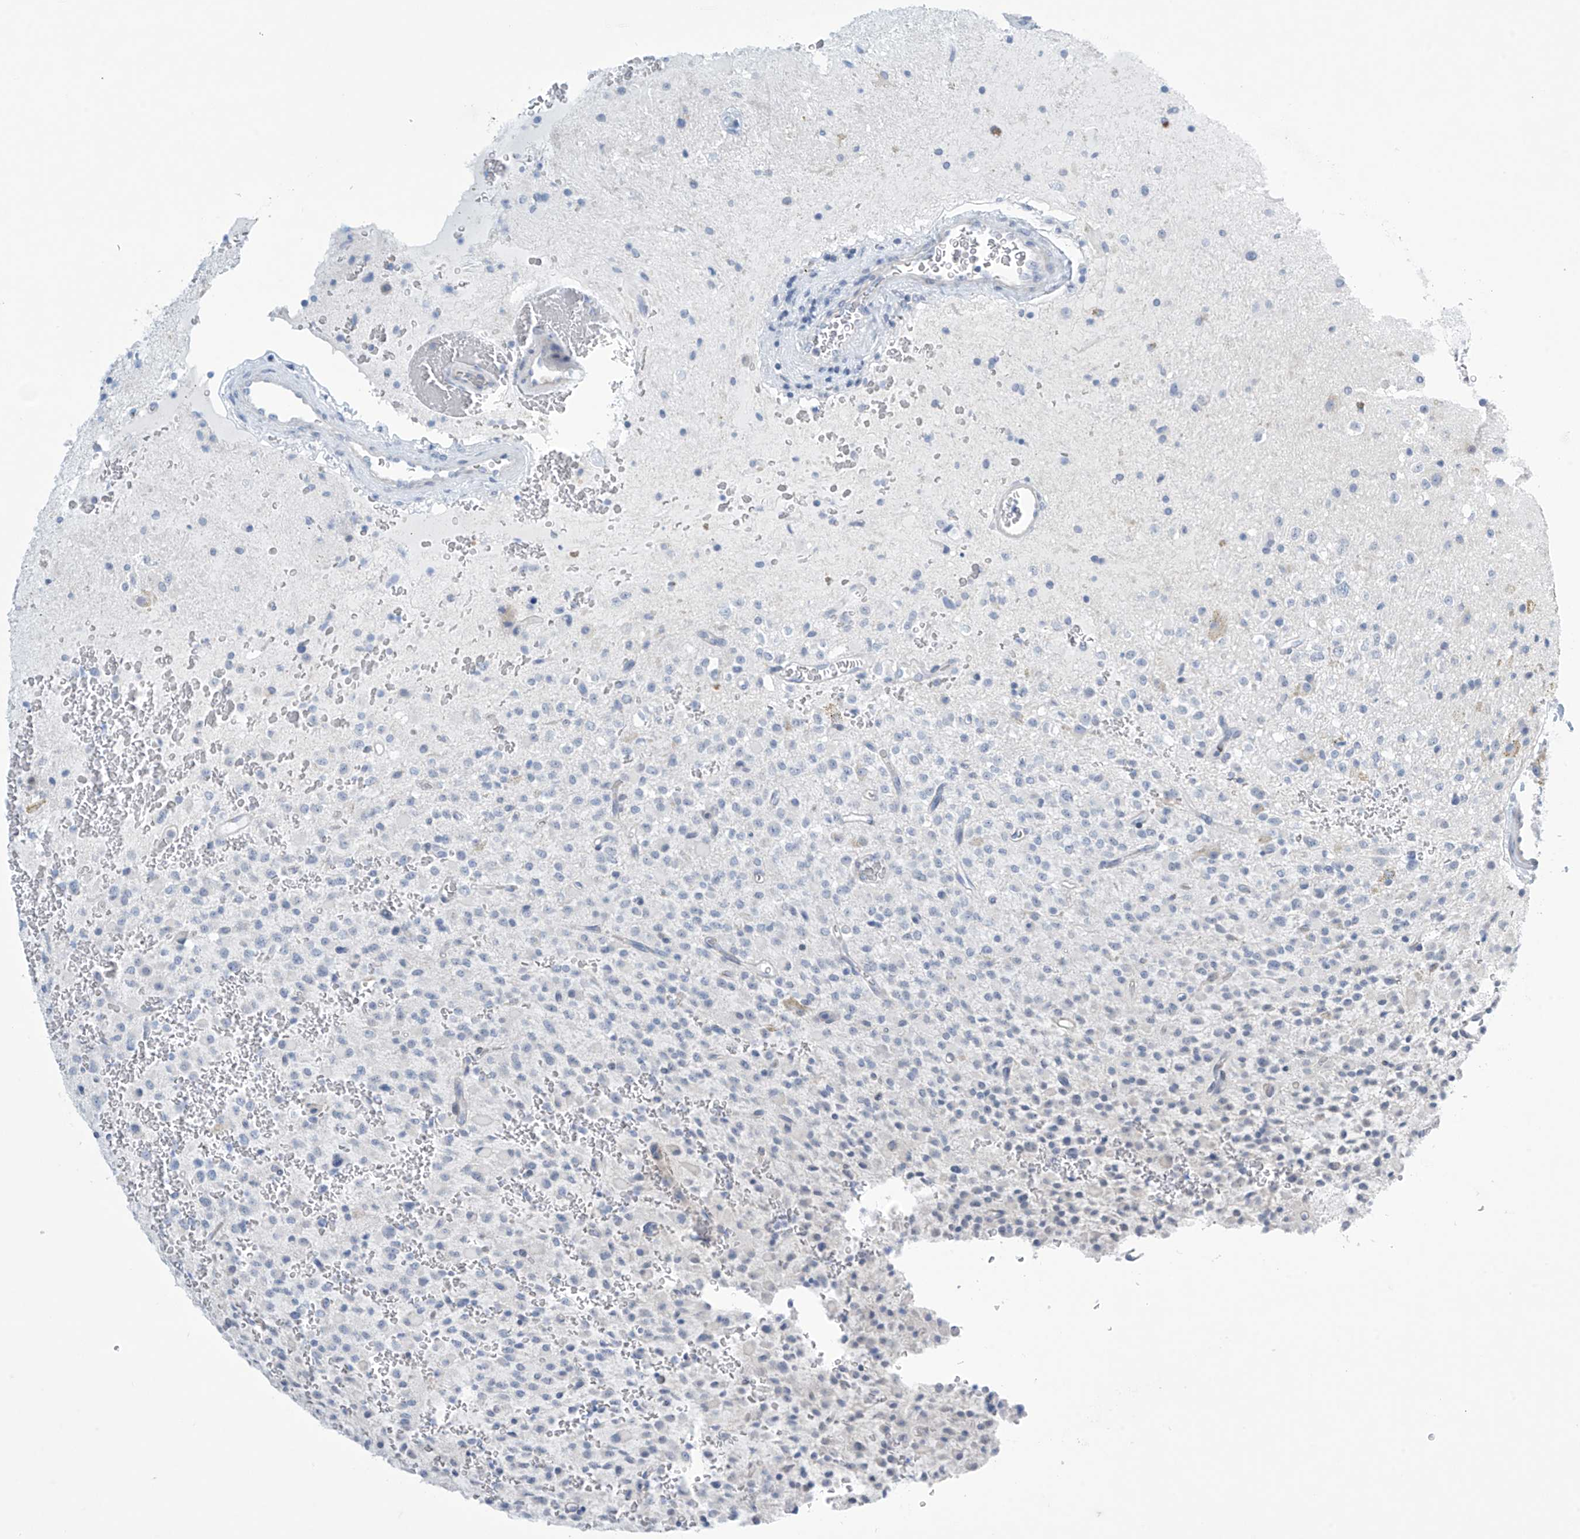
{"staining": {"intensity": "negative", "quantity": "none", "location": "none"}, "tissue": "glioma", "cell_type": "Tumor cells", "image_type": "cancer", "snomed": [{"axis": "morphology", "description": "Glioma, malignant, High grade"}, {"axis": "topography", "description": "Brain"}], "caption": "Immunohistochemistry (IHC) photomicrograph of neoplastic tissue: human glioma stained with DAB shows no significant protein expression in tumor cells.", "gene": "SLC35A5", "patient": {"sex": "male", "age": 34}}